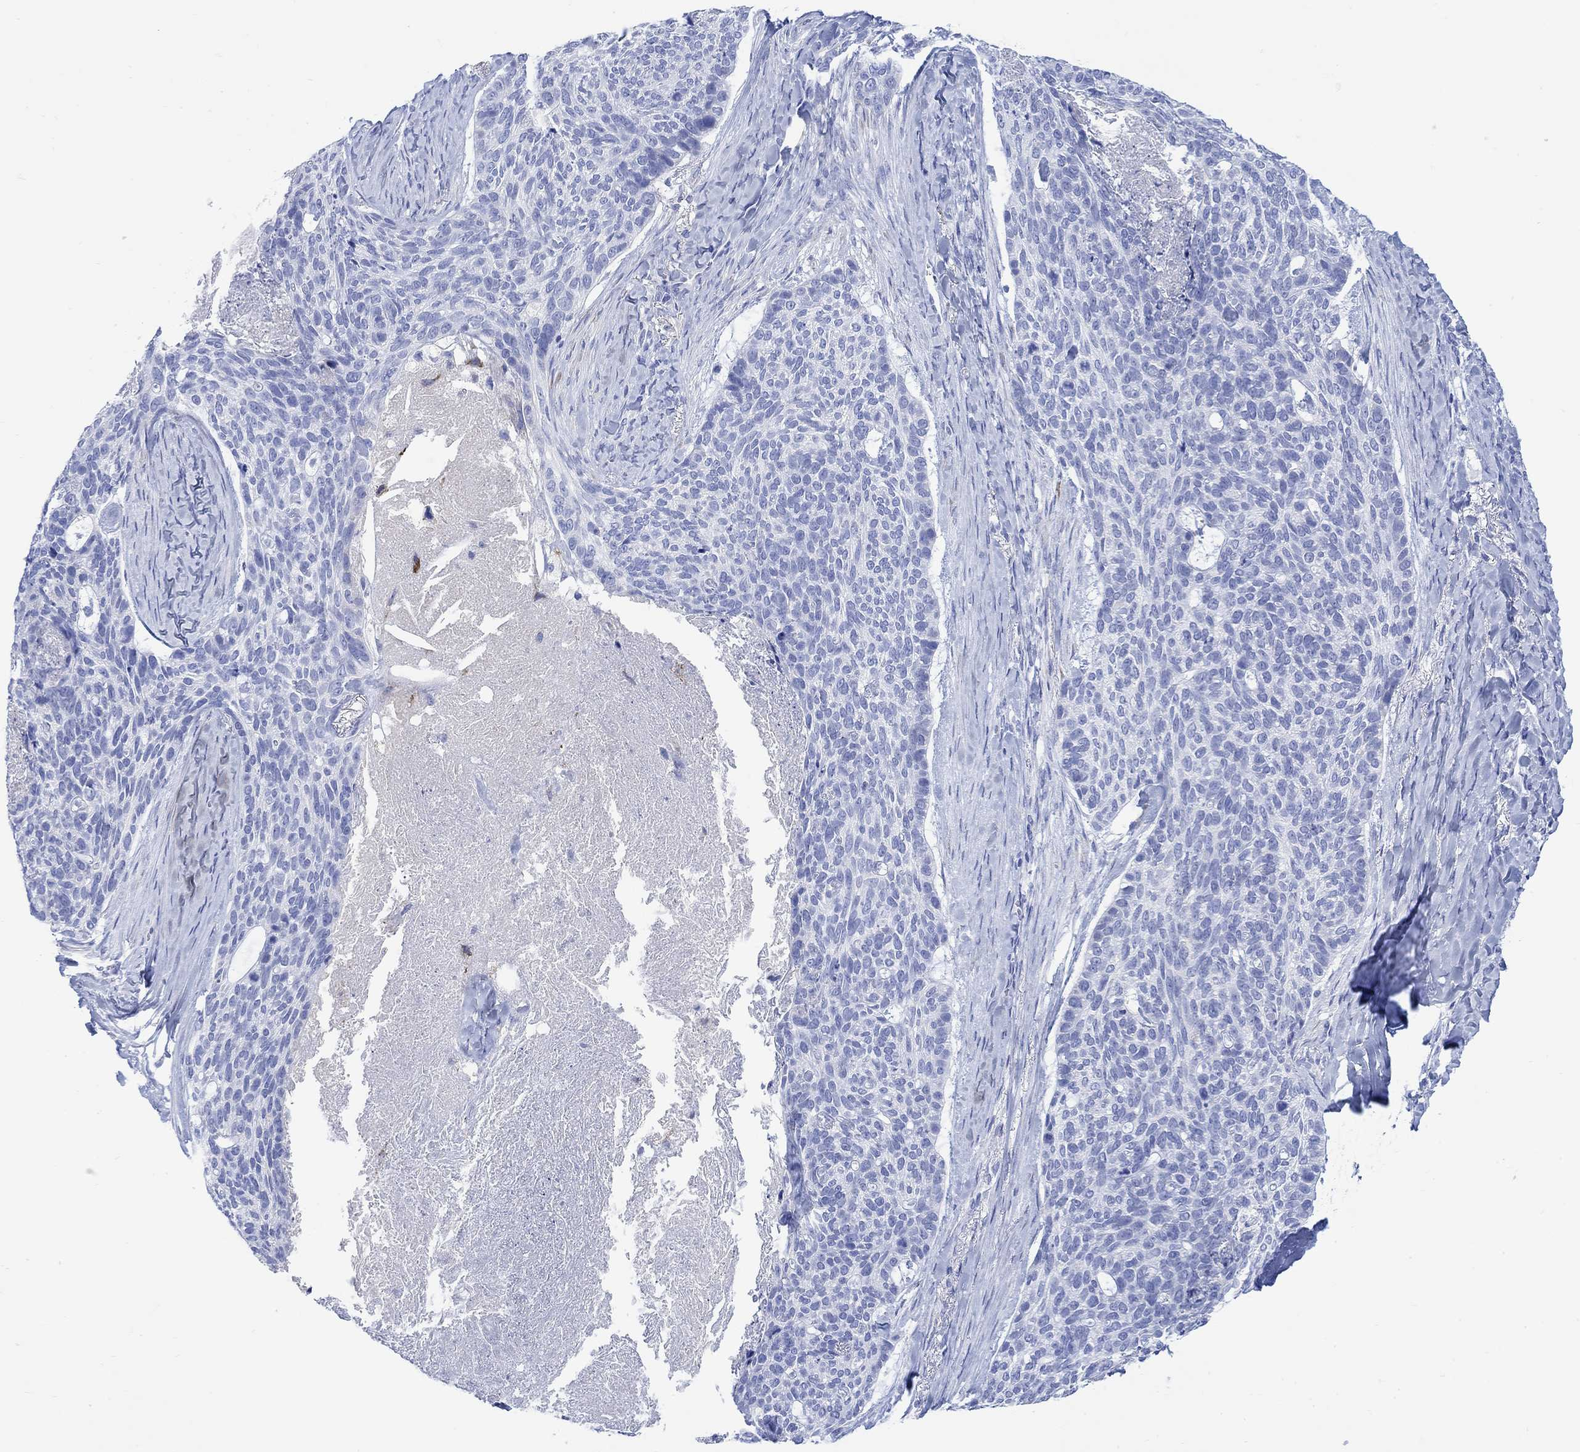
{"staining": {"intensity": "negative", "quantity": "none", "location": "none"}, "tissue": "skin cancer", "cell_type": "Tumor cells", "image_type": "cancer", "snomed": [{"axis": "morphology", "description": "Basal cell carcinoma"}, {"axis": "topography", "description": "Skin"}], "caption": "Immunohistochemistry (IHC) of skin cancer exhibits no staining in tumor cells.", "gene": "MYL1", "patient": {"sex": "female", "age": 69}}